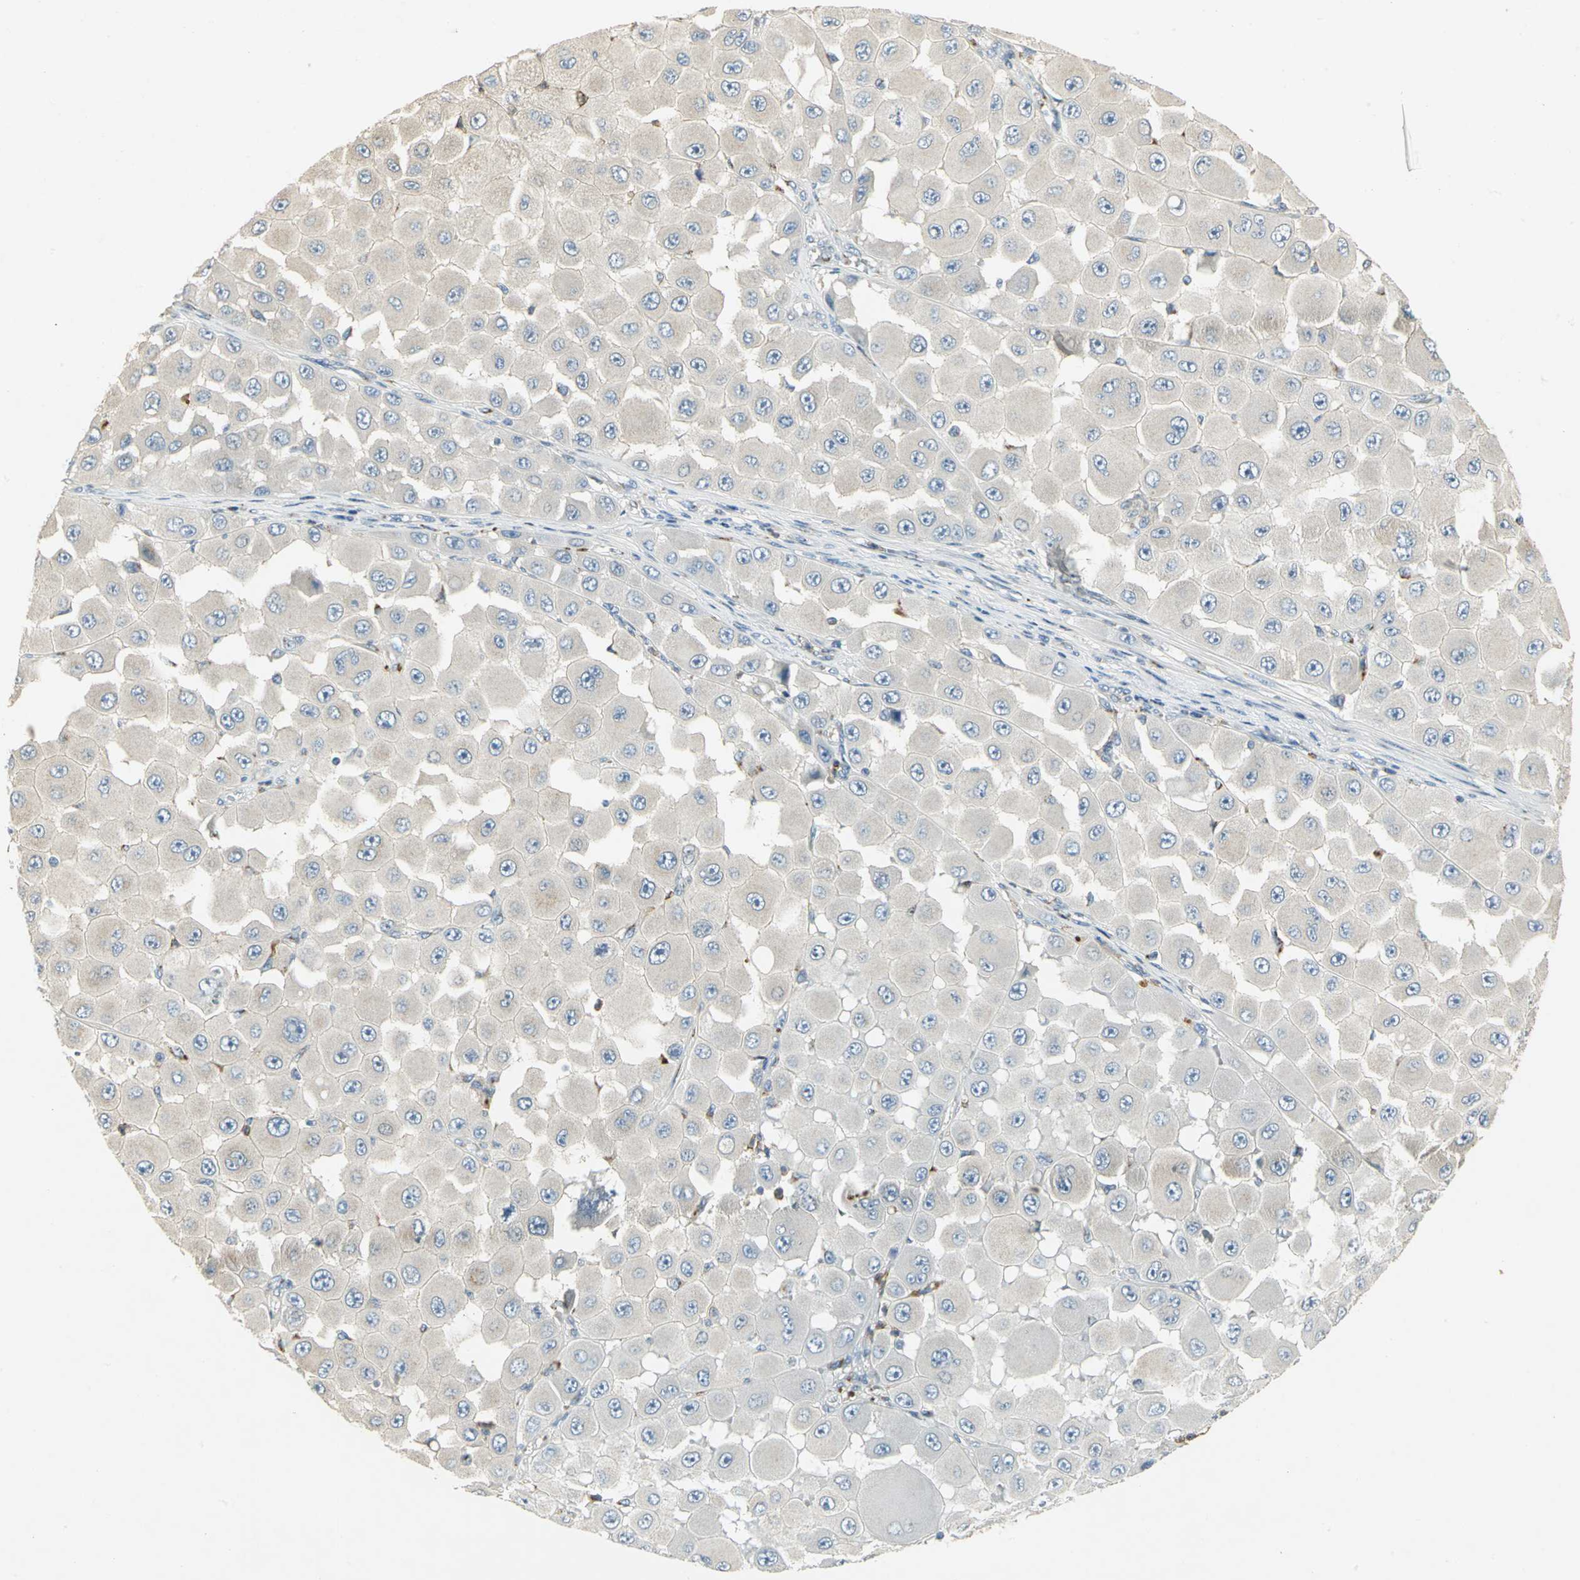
{"staining": {"intensity": "negative", "quantity": "none", "location": "none"}, "tissue": "melanoma", "cell_type": "Tumor cells", "image_type": "cancer", "snomed": [{"axis": "morphology", "description": "Malignant melanoma, NOS"}, {"axis": "topography", "description": "Skin"}], "caption": "Immunohistochemical staining of human malignant melanoma reveals no significant expression in tumor cells.", "gene": "TM9SF2", "patient": {"sex": "female", "age": 81}}